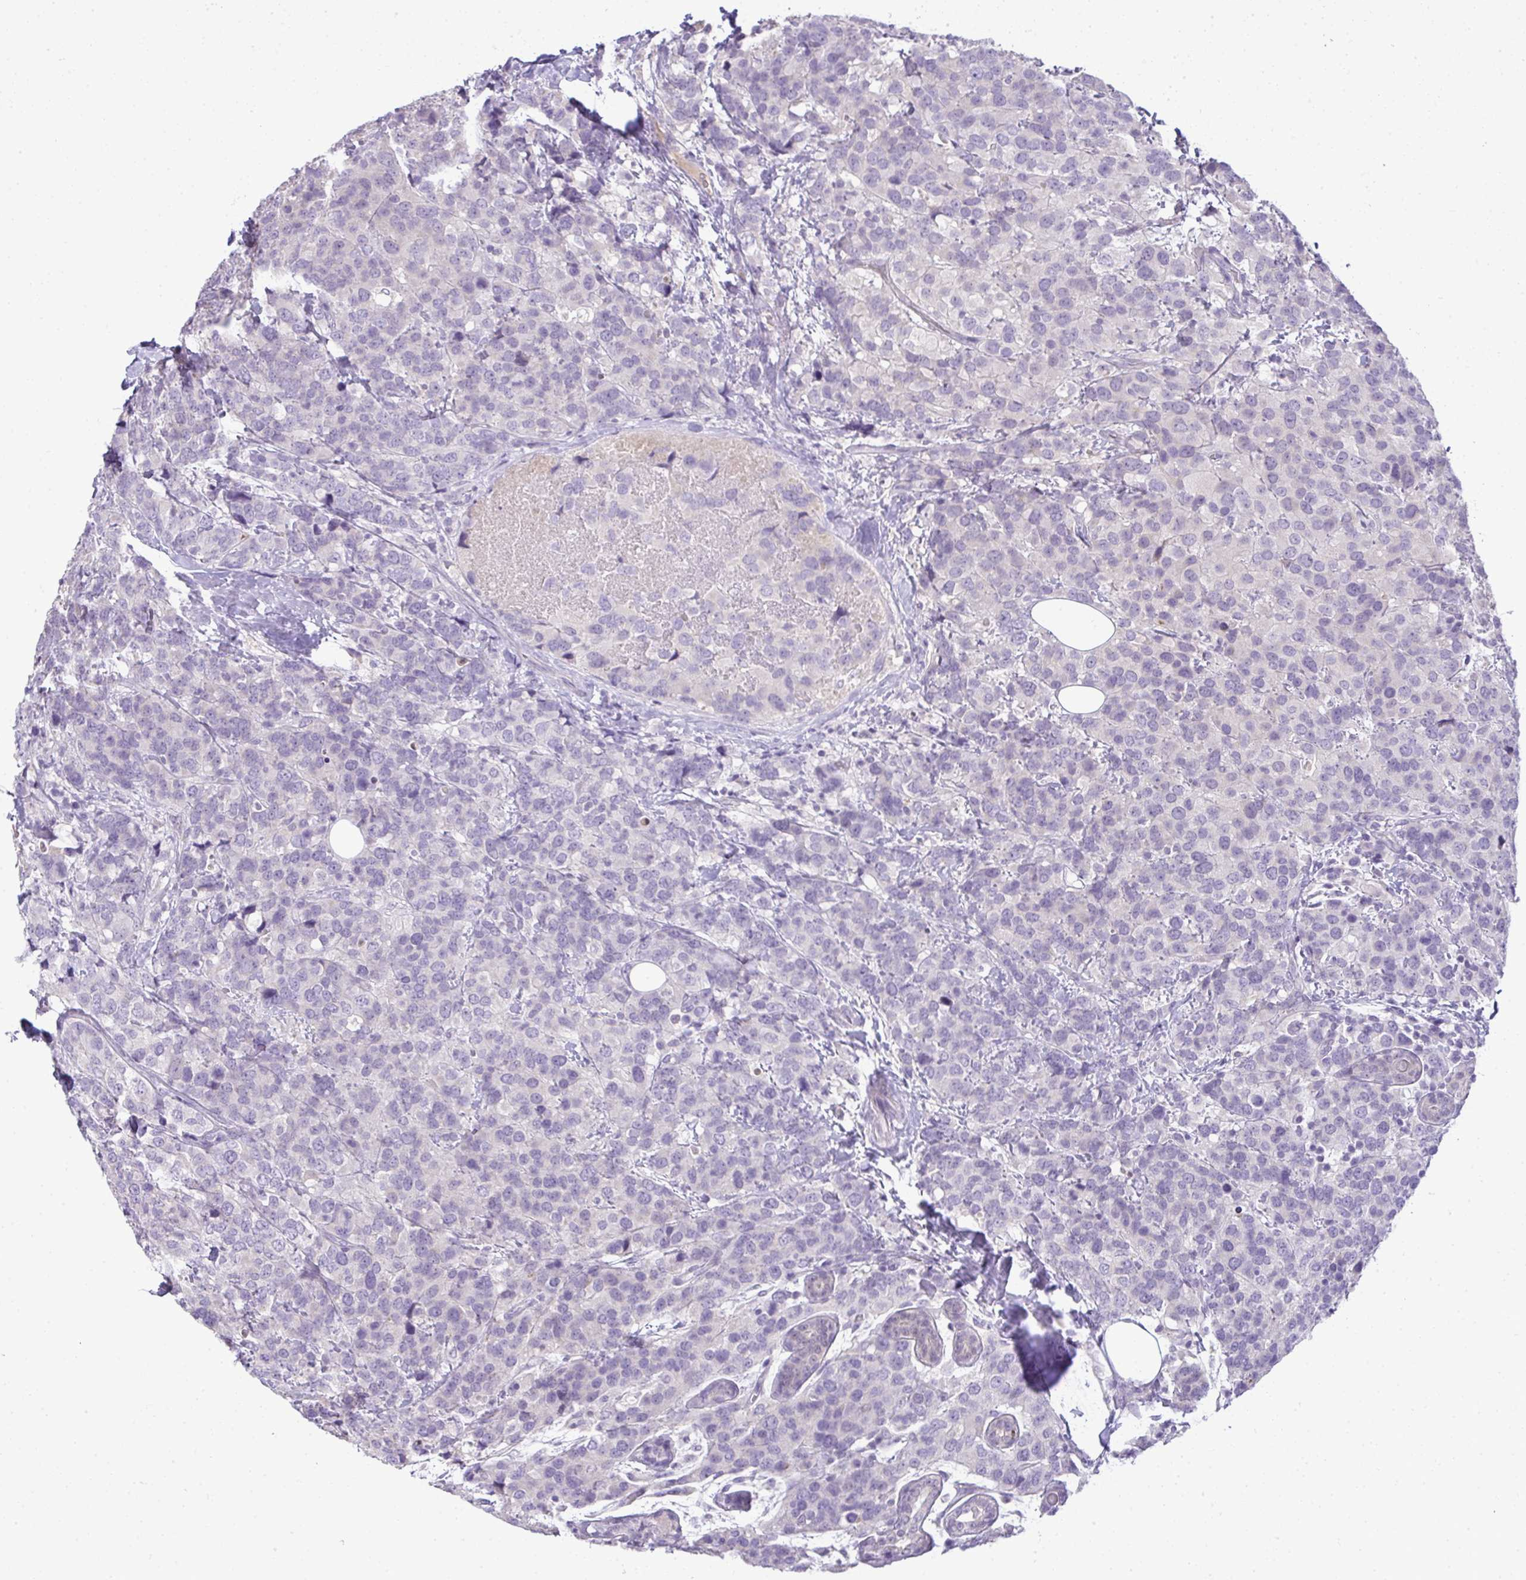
{"staining": {"intensity": "negative", "quantity": "none", "location": "none"}, "tissue": "breast cancer", "cell_type": "Tumor cells", "image_type": "cancer", "snomed": [{"axis": "morphology", "description": "Lobular carcinoma"}, {"axis": "topography", "description": "Breast"}], "caption": "Tumor cells show no significant protein positivity in breast cancer.", "gene": "CMPK1", "patient": {"sex": "female", "age": 59}}